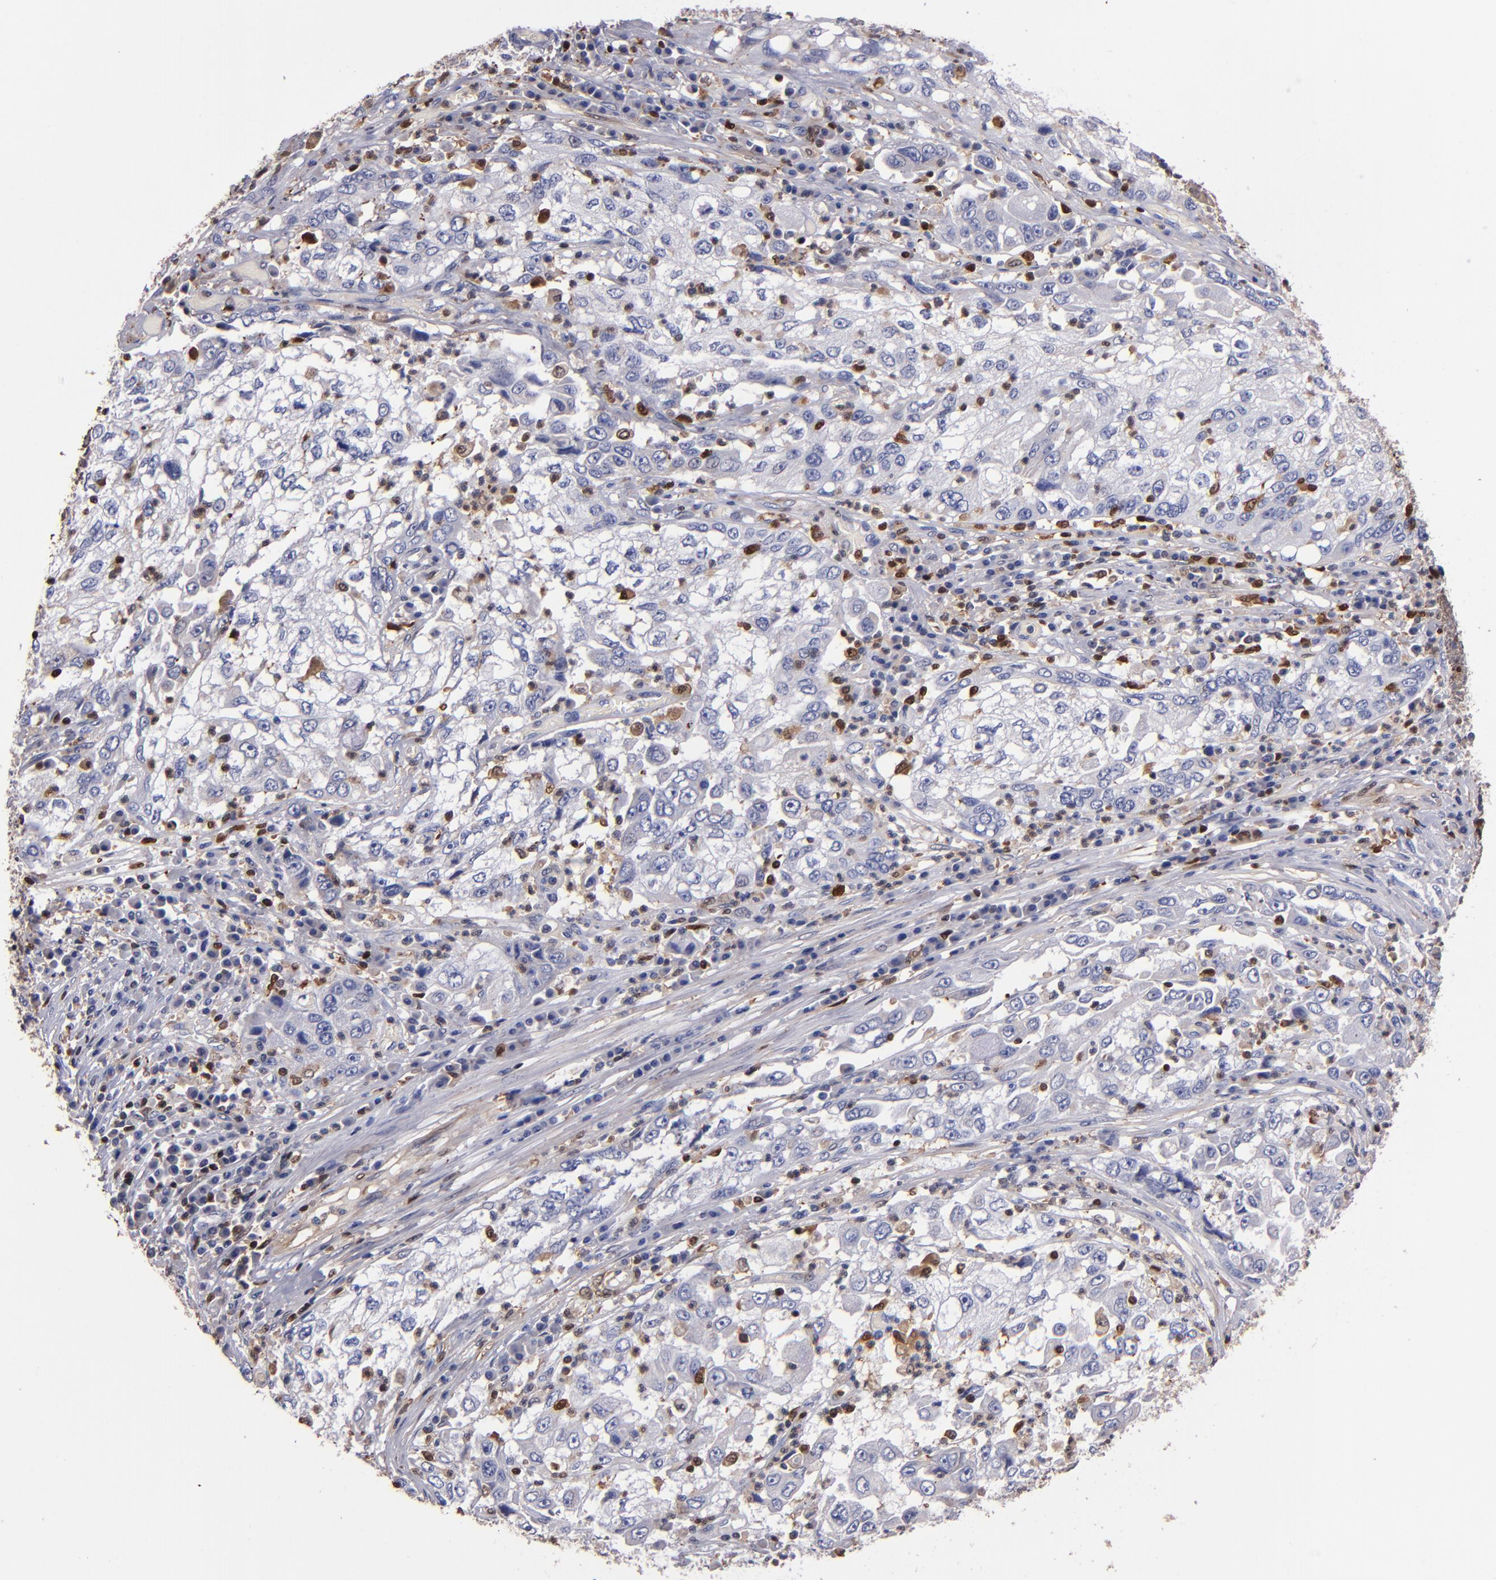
{"staining": {"intensity": "weak", "quantity": "<25%", "location": "cytoplasmic/membranous,nuclear"}, "tissue": "cervical cancer", "cell_type": "Tumor cells", "image_type": "cancer", "snomed": [{"axis": "morphology", "description": "Squamous cell carcinoma, NOS"}, {"axis": "topography", "description": "Cervix"}], "caption": "The micrograph shows no significant staining in tumor cells of cervical cancer (squamous cell carcinoma). (Brightfield microscopy of DAB immunohistochemistry (IHC) at high magnification).", "gene": "S100A4", "patient": {"sex": "female", "age": 36}}